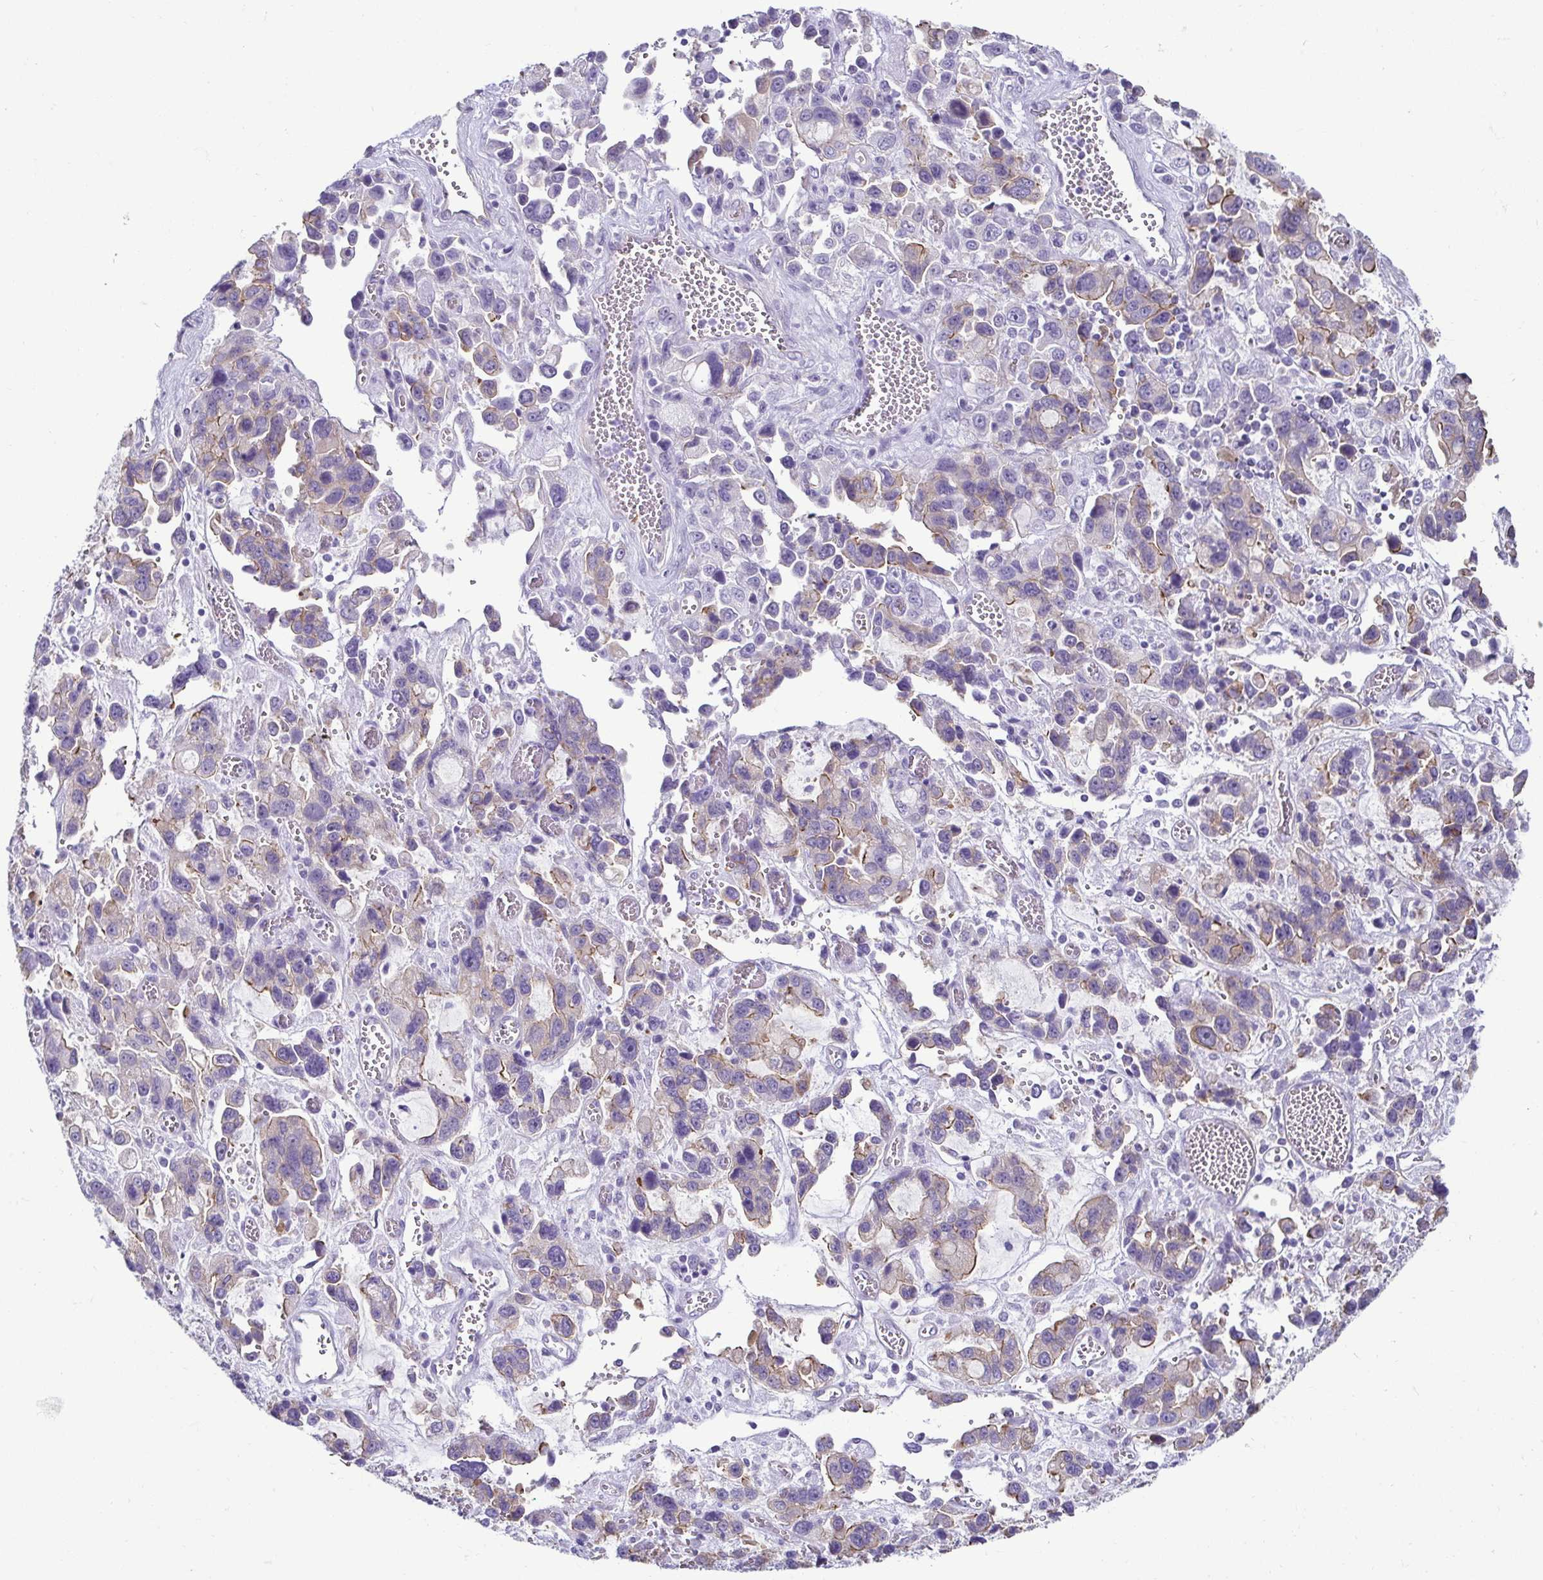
{"staining": {"intensity": "weak", "quantity": "<25%", "location": "cytoplasmic/membranous"}, "tissue": "stomach cancer", "cell_type": "Tumor cells", "image_type": "cancer", "snomed": [{"axis": "morphology", "description": "Adenocarcinoma, NOS"}, {"axis": "topography", "description": "Stomach, upper"}], "caption": "High magnification brightfield microscopy of stomach cancer stained with DAB (brown) and counterstained with hematoxylin (blue): tumor cells show no significant staining.", "gene": "CASP14", "patient": {"sex": "female", "age": 81}}